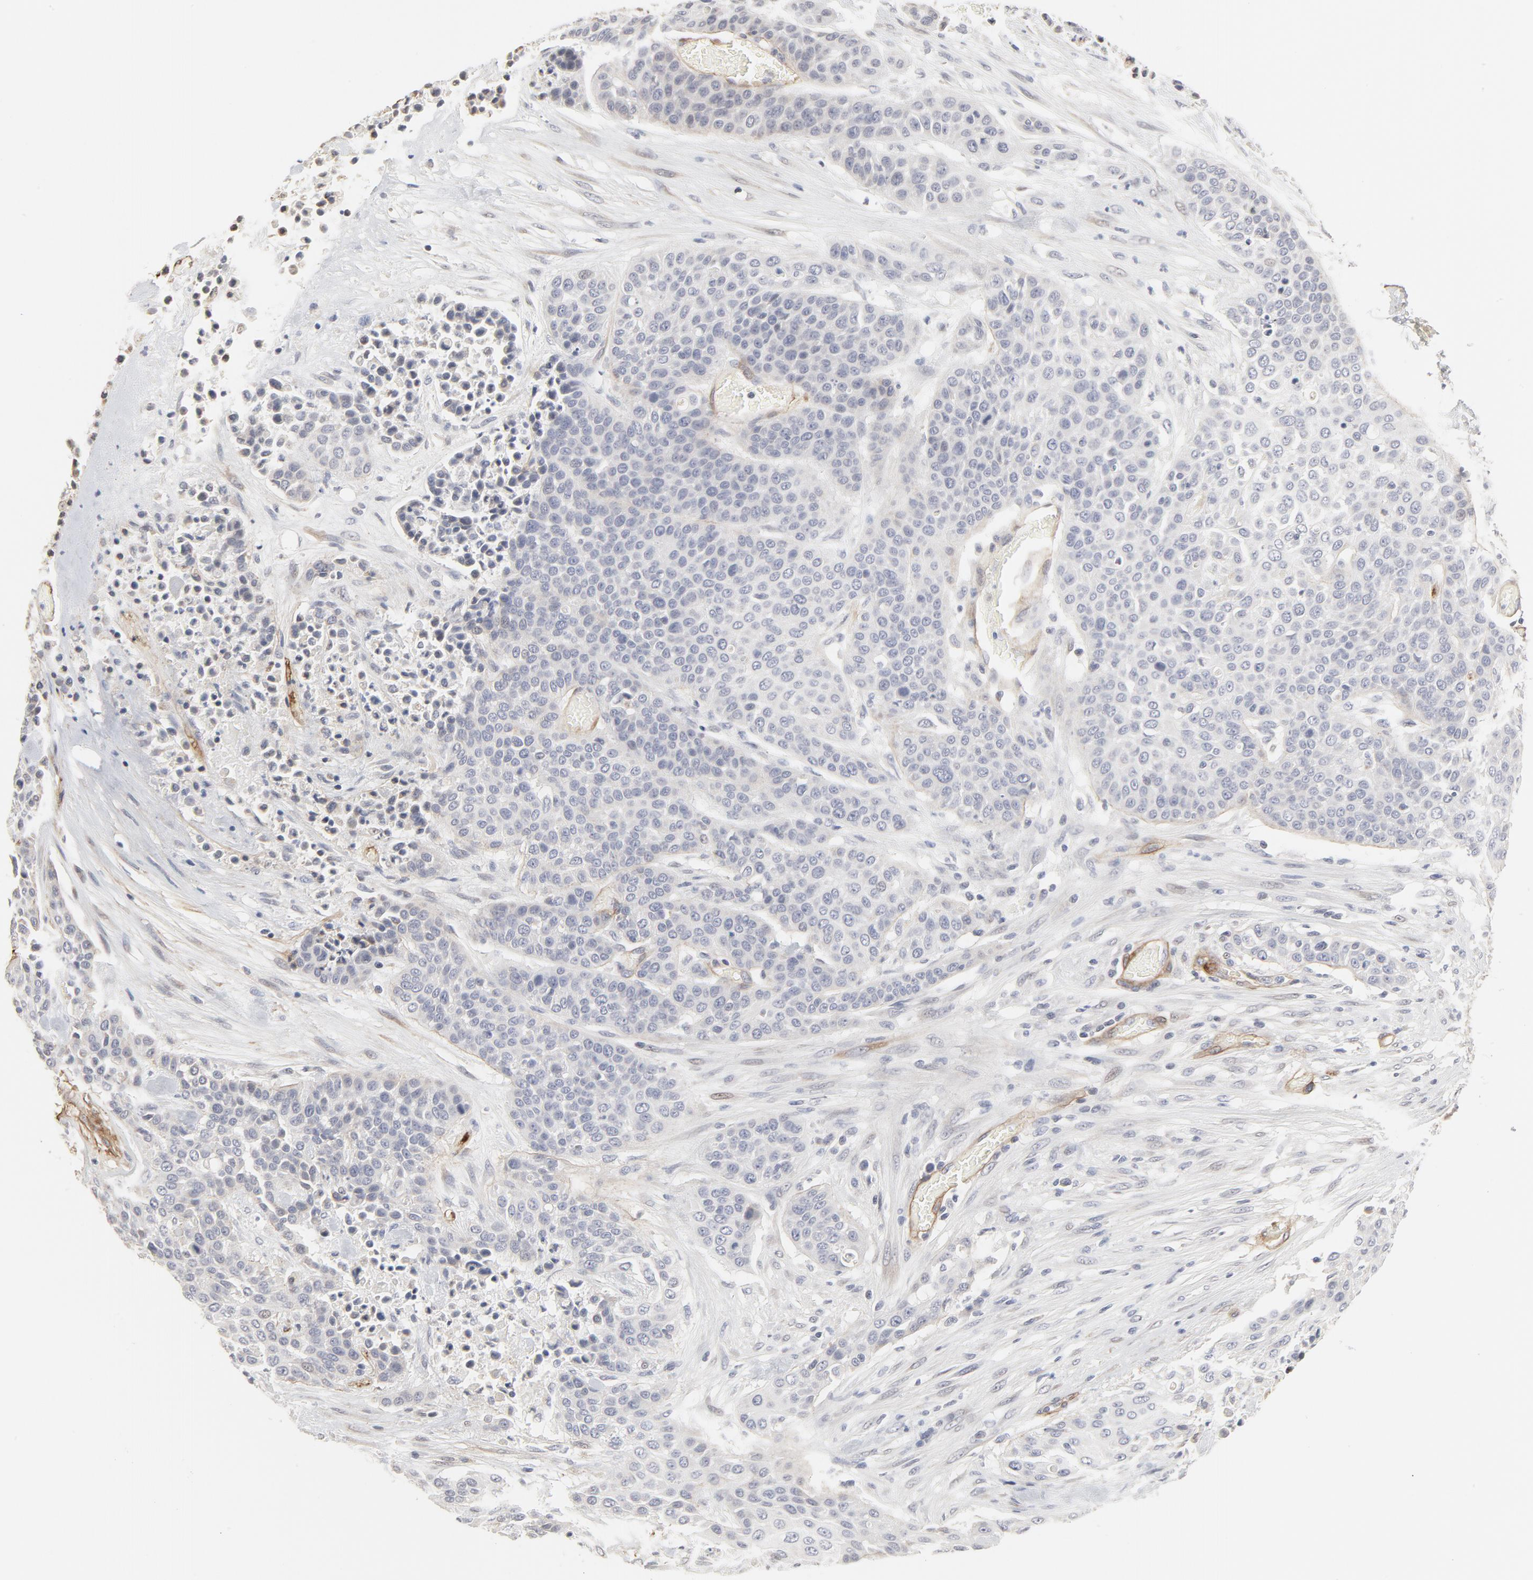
{"staining": {"intensity": "negative", "quantity": "none", "location": "none"}, "tissue": "urothelial cancer", "cell_type": "Tumor cells", "image_type": "cancer", "snomed": [{"axis": "morphology", "description": "Urothelial carcinoma, High grade"}, {"axis": "topography", "description": "Urinary bladder"}], "caption": "High magnification brightfield microscopy of urothelial cancer stained with DAB (3,3'-diaminobenzidine) (brown) and counterstained with hematoxylin (blue): tumor cells show no significant staining.", "gene": "MAGED4", "patient": {"sex": "male", "age": 74}}